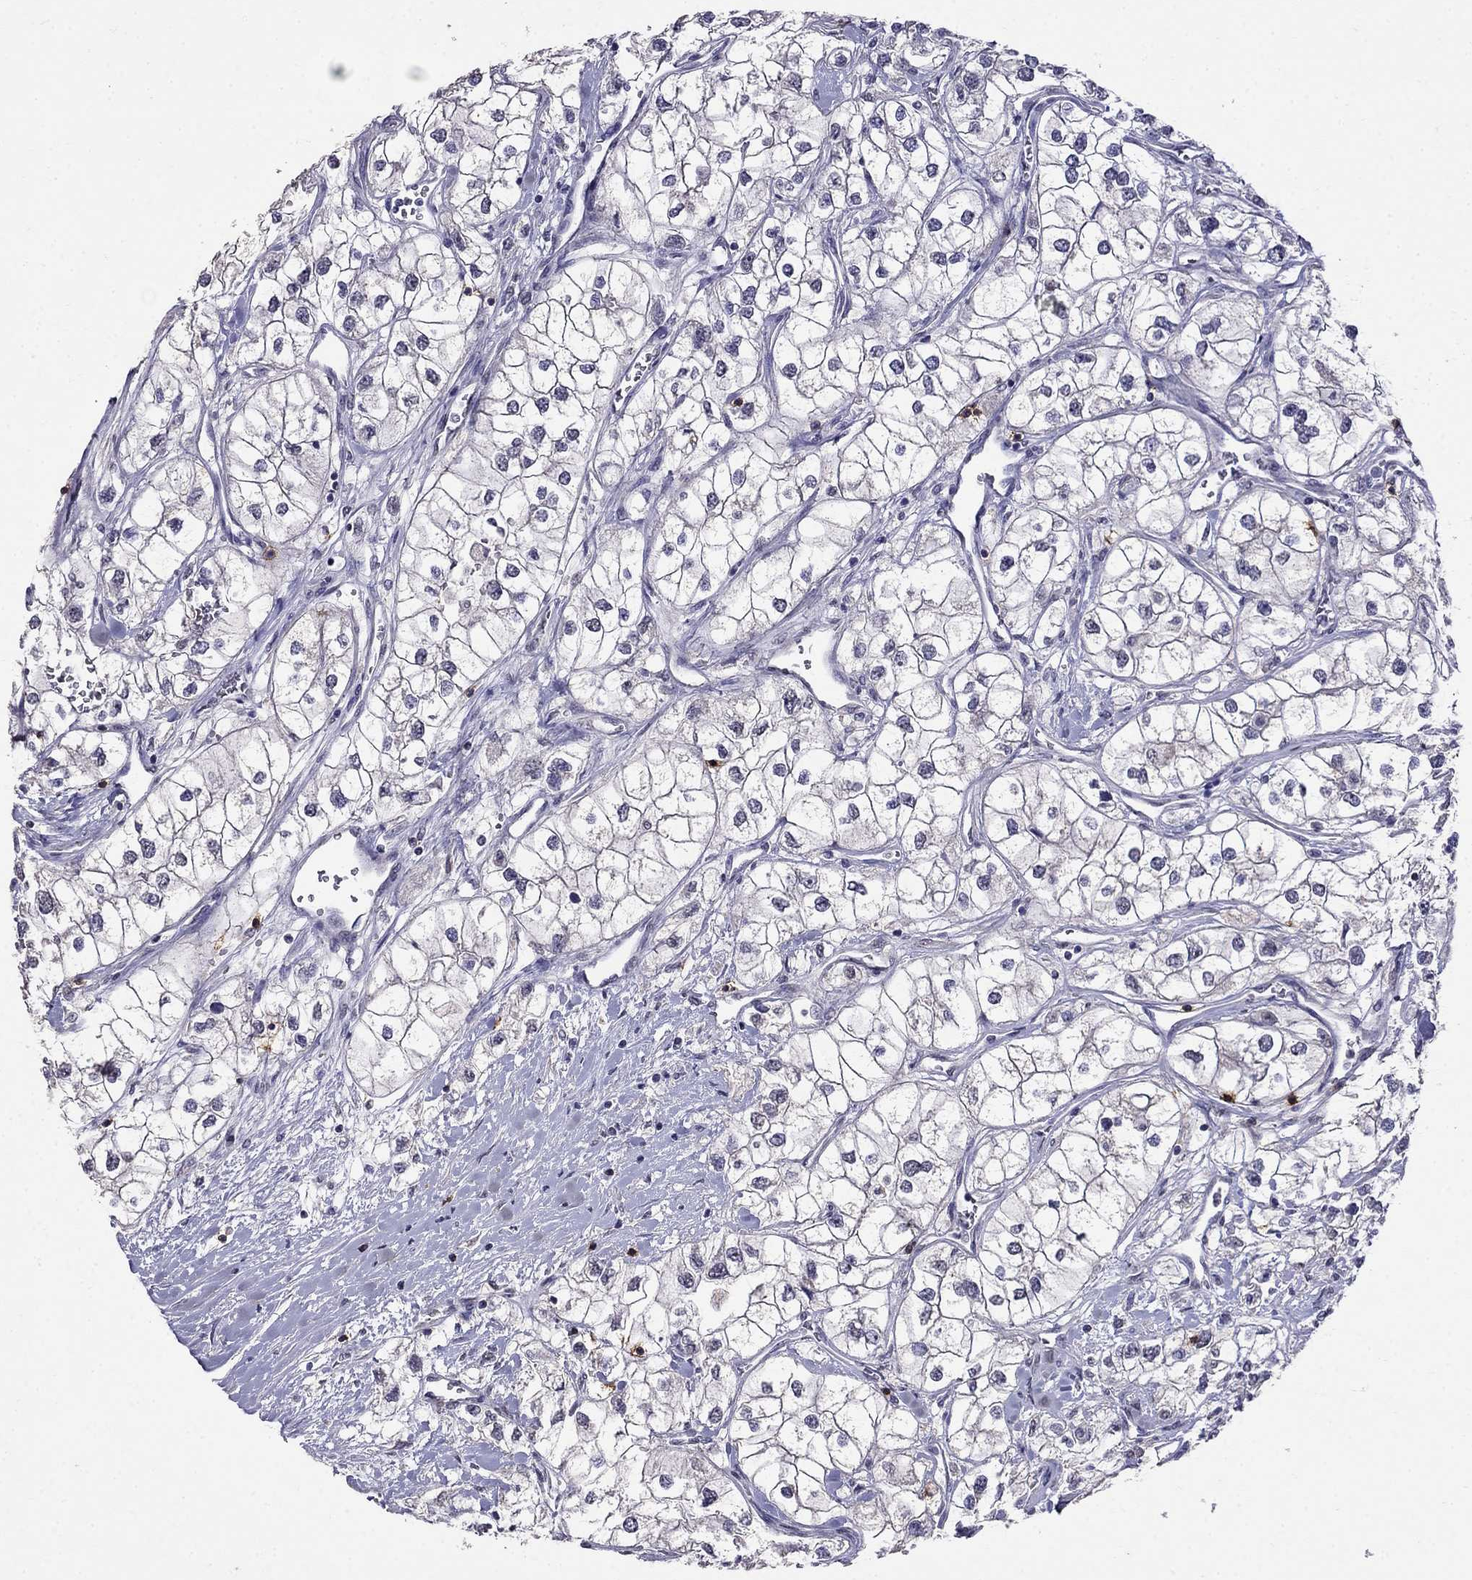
{"staining": {"intensity": "negative", "quantity": "none", "location": "none"}, "tissue": "renal cancer", "cell_type": "Tumor cells", "image_type": "cancer", "snomed": [{"axis": "morphology", "description": "Adenocarcinoma, NOS"}, {"axis": "topography", "description": "Kidney"}], "caption": "Protein analysis of renal cancer displays no significant staining in tumor cells.", "gene": "CD8B", "patient": {"sex": "male", "age": 59}}